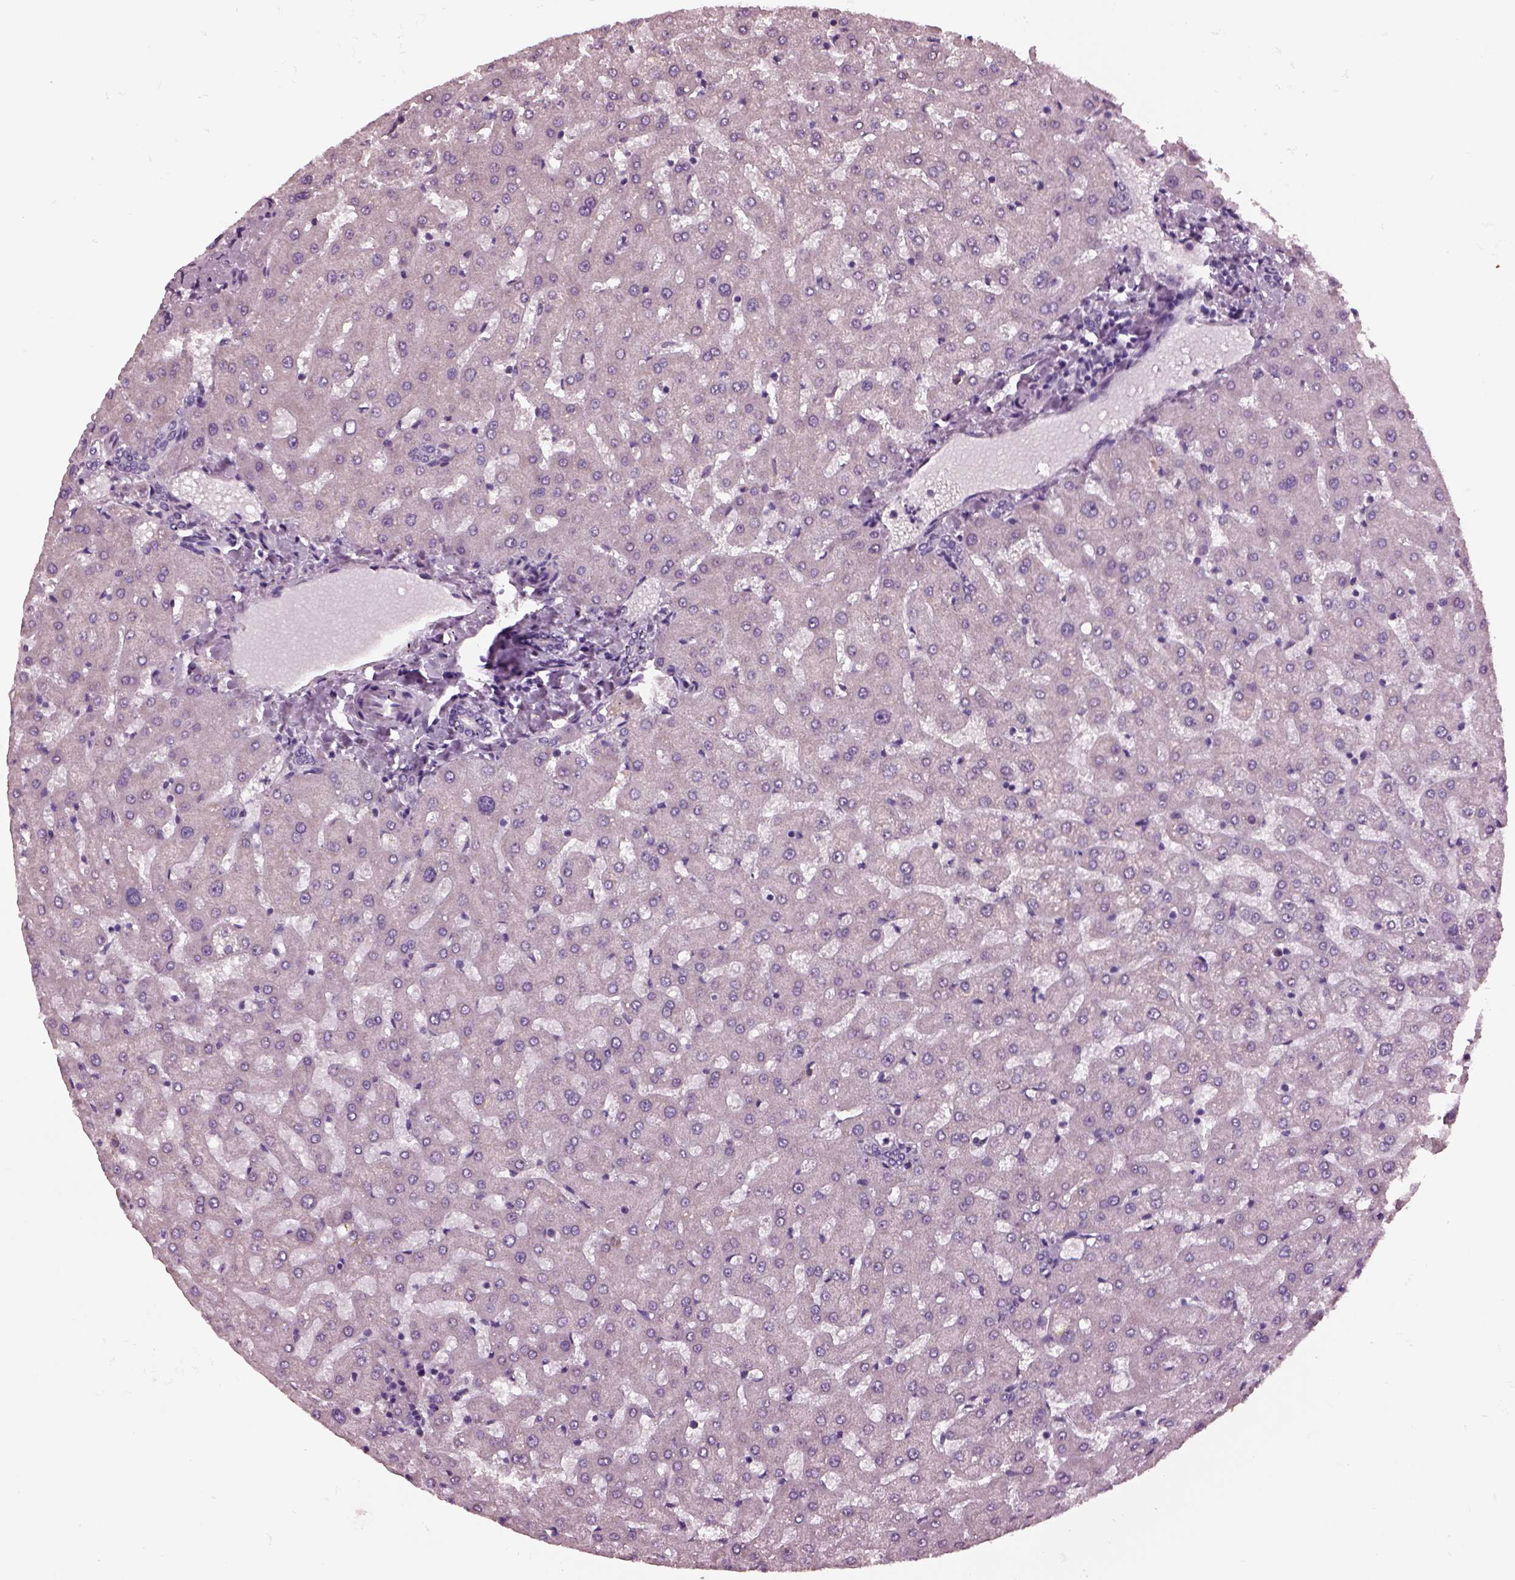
{"staining": {"intensity": "negative", "quantity": "none", "location": "none"}, "tissue": "liver", "cell_type": "Cholangiocytes", "image_type": "normal", "snomed": [{"axis": "morphology", "description": "Normal tissue, NOS"}, {"axis": "topography", "description": "Liver"}], "caption": "Immunohistochemistry (IHC) of unremarkable liver demonstrates no staining in cholangiocytes.", "gene": "SHTN1", "patient": {"sex": "female", "age": 50}}